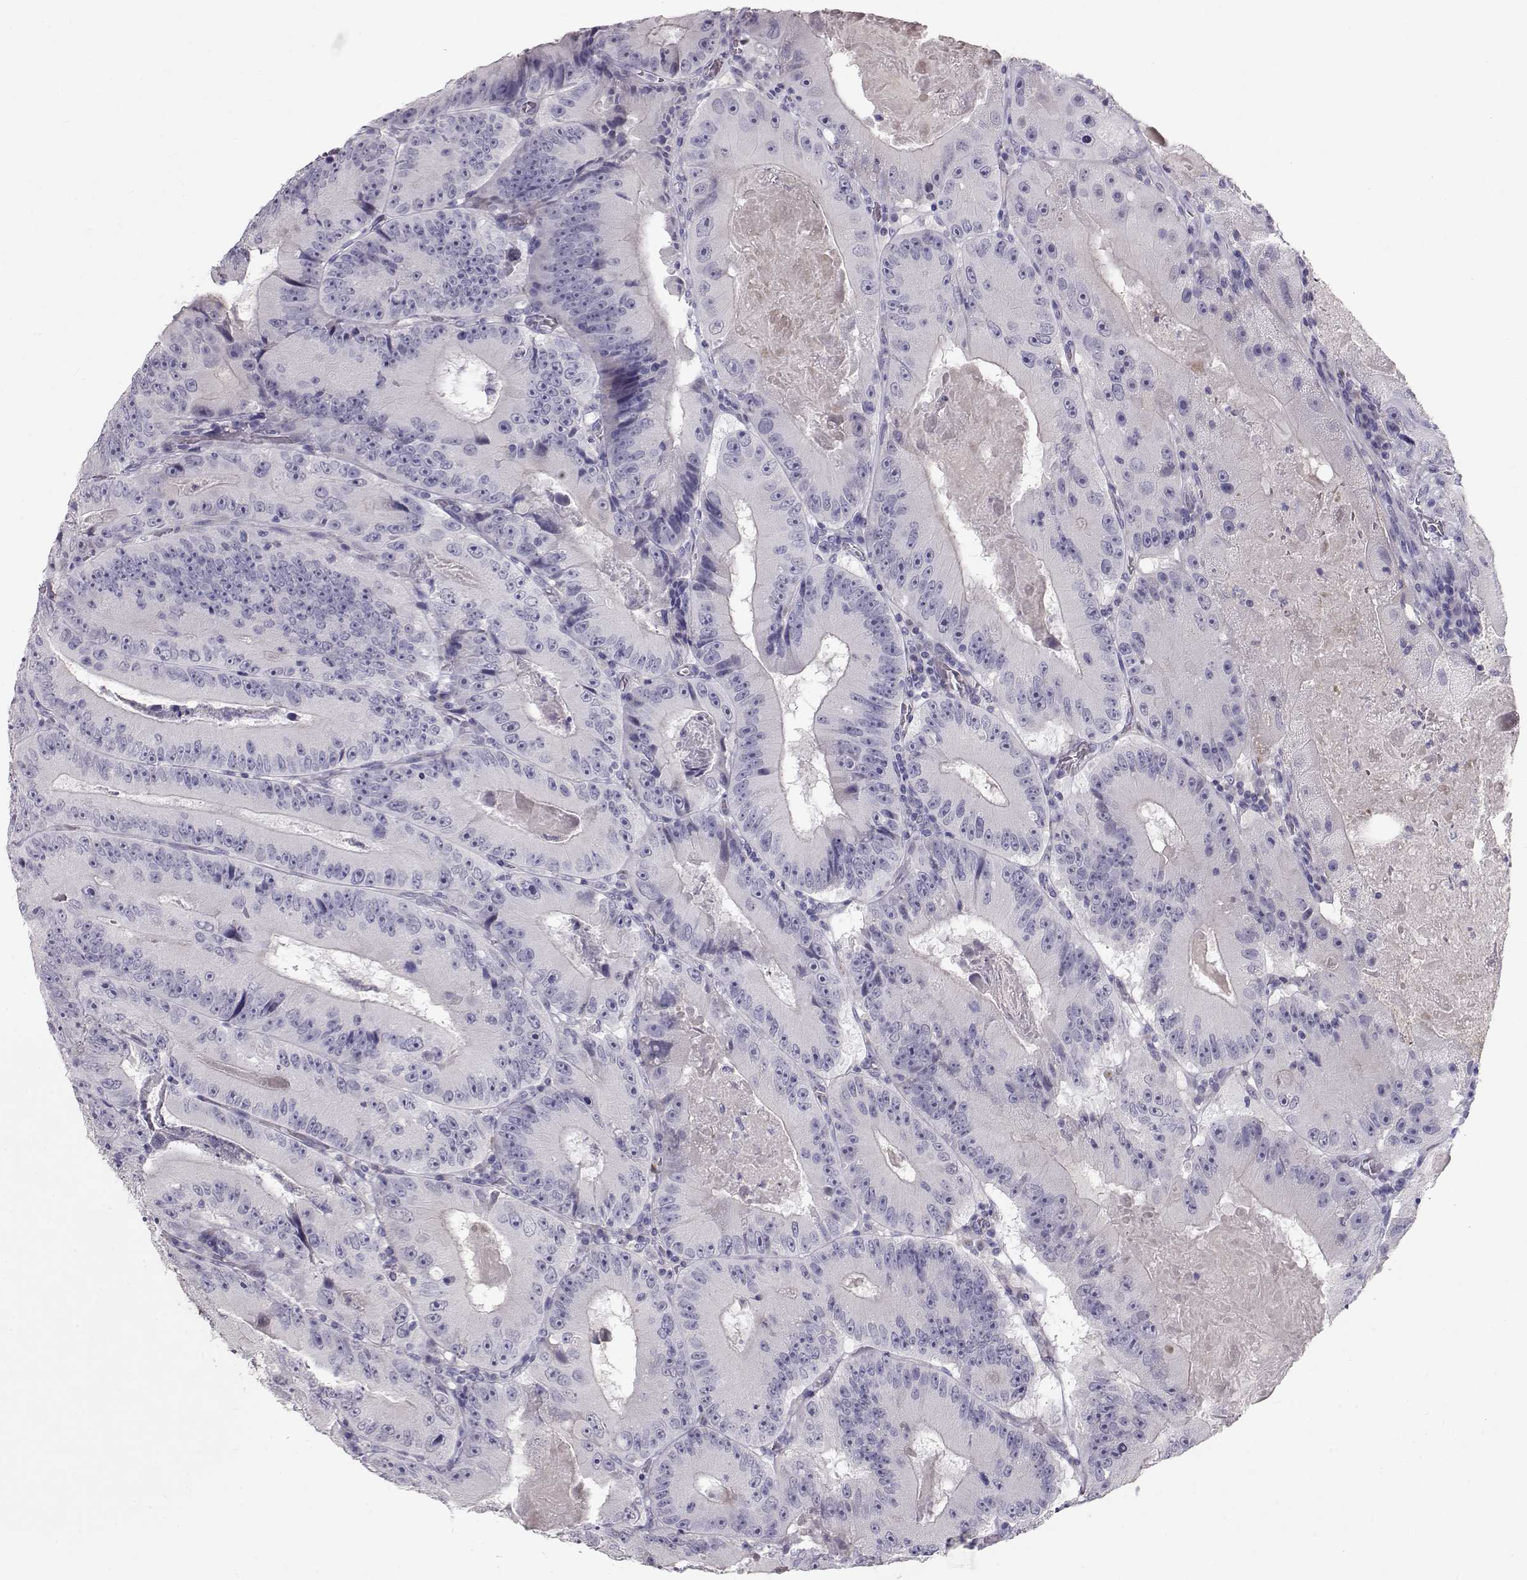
{"staining": {"intensity": "negative", "quantity": "none", "location": "none"}, "tissue": "colorectal cancer", "cell_type": "Tumor cells", "image_type": "cancer", "snomed": [{"axis": "morphology", "description": "Adenocarcinoma, NOS"}, {"axis": "topography", "description": "Colon"}], "caption": "Immunohistochemistry (IHC) of human adenocarcinoma (colorectal) shows no positivity in tumor cells.", "gene": "RD3", "patient": {"sex": "female", "age": 86}}